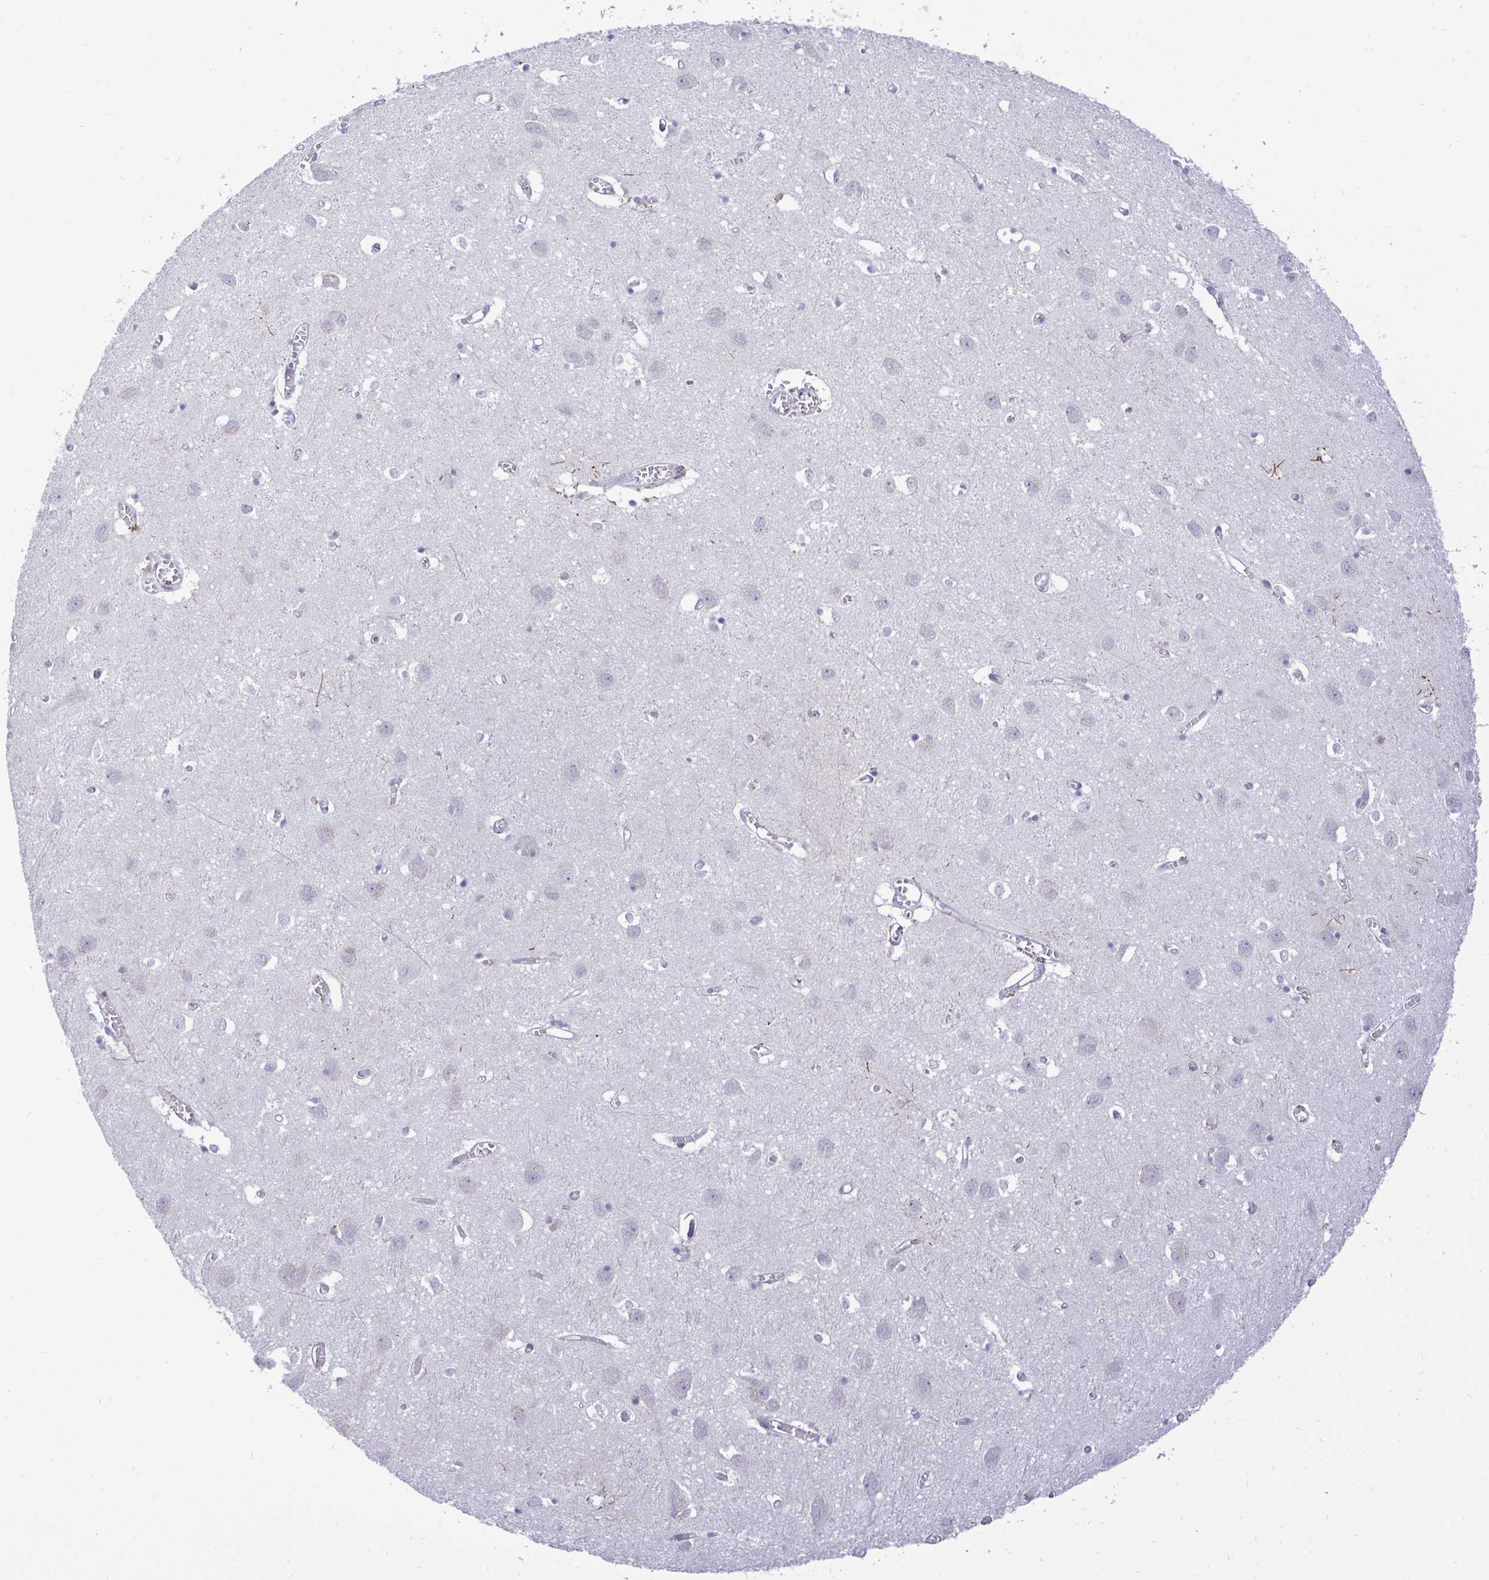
{"staining": {"intensity": "negative", "quantity": "none", "location": "none"}, "tissue": "cerebral cortex", "cell_type": "Endothelial cells", "image_type": "normal", "snomed": [{"axis": "morphology", "description": "Normal tissue, NOS"}, {"axis": "topography", "description": "Cerebral cortex"}], "caption": "DAB (3,3'-diaminobenzidine) immunohistochemical staining of unremarkable human cerebral cortex shows no significant expression in endothelial cells.", "gene": "EPOP", "patient": {"sex": "male", "age": 70}}